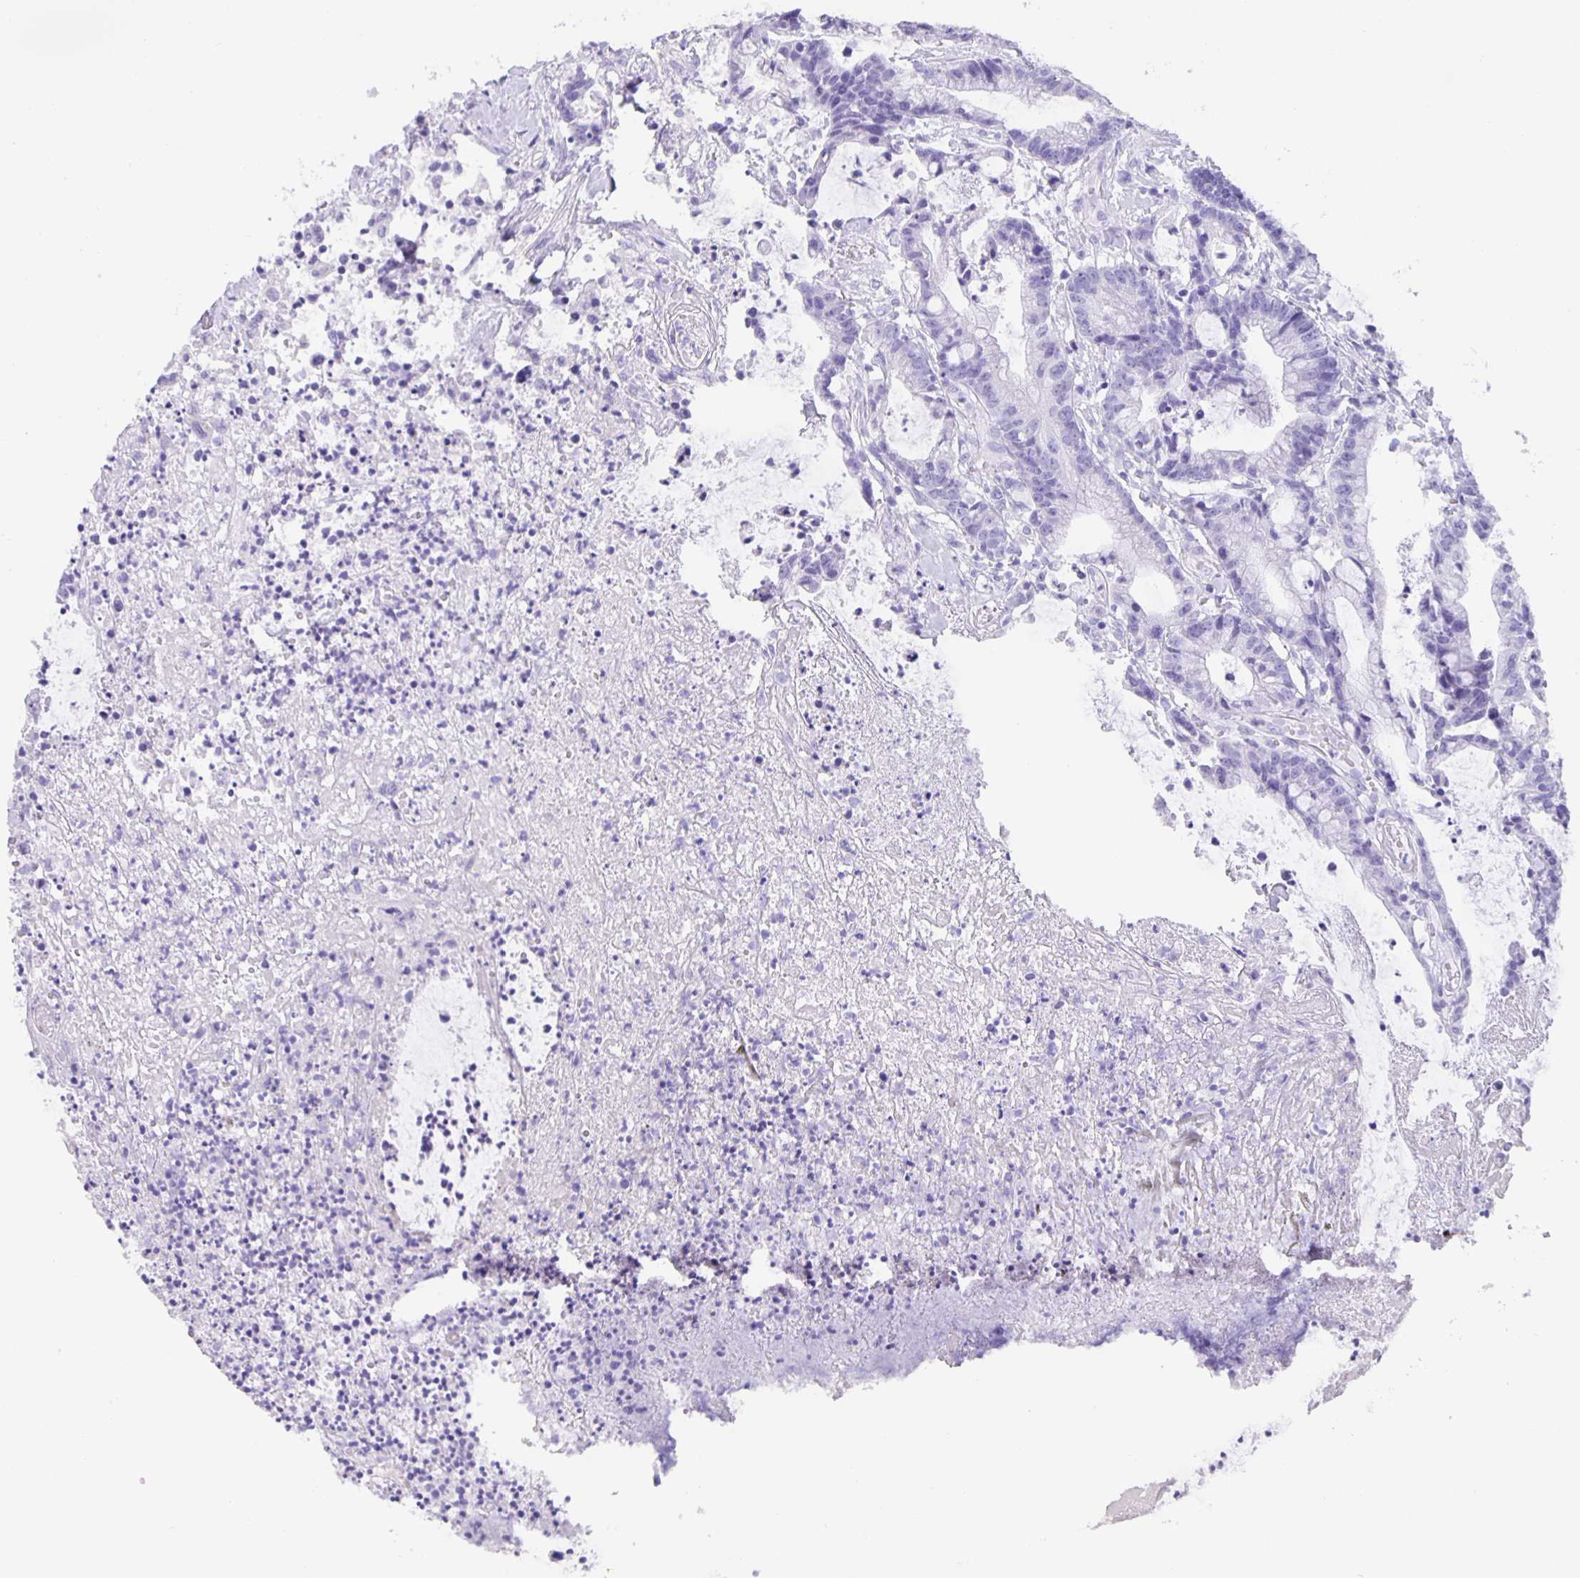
{"staining": {"intensity": "negative", "quantity": "none", "location": "none"}, "tissue": "colorectal cancer", "cell_type": "Tumor cells", "image_type": "cancer", "snomed": [{"axis": "morphology", "description": "Adenocarcinoma, NOS"}, {"axis": "topography", "description": "Colon"}], "caption": "IHC photomicrograph of neoplastic tissue: human colorectal cancer (adenocarcinoma) stained with DAB exhibits no significant protein expression in tumor cells.", "gene": "GUCA2A", "patient": {"sex": "female", "age": 78}}